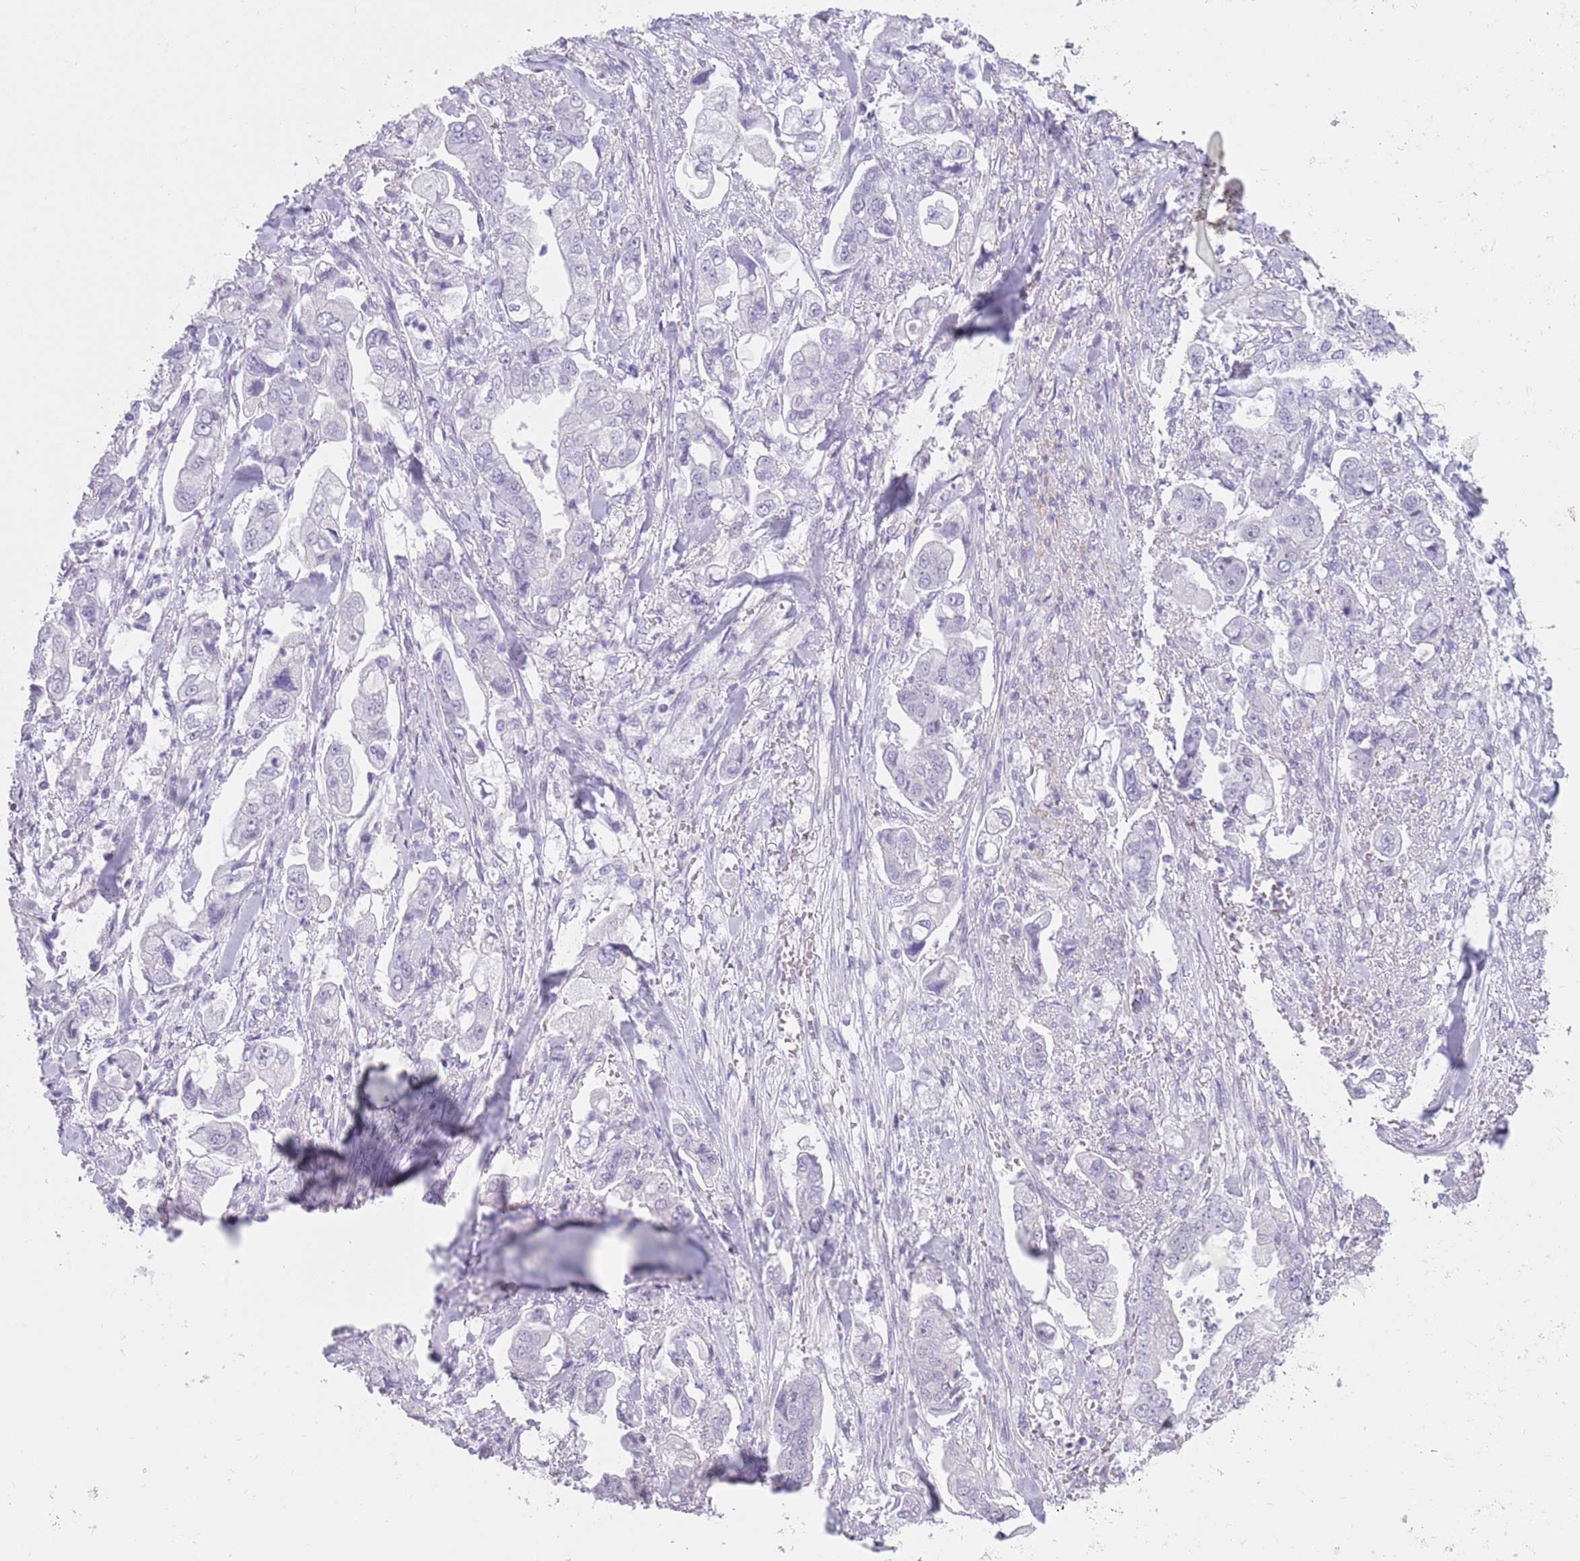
{"staining": {"intensity": "negative", "quantity": "none", "location": "none"}, "tissue": "stomach cancer", "cell_type": "Tumor cells", "image_type": "cancer", "snomed": [{"axis": "morphology", "description": "Adenocarcinoma, NOS"}, {"axis": "topography", "description": "Stomach"}], "caption": "Protein analysis of stomach adenocarcinoma exhibits no significant positivity in tumor cells. (Immunohistochemistry, brightfield microscopy, high magnification).", "gene": "ZNF574", "patient": {"sex": "male", "age": 62}}